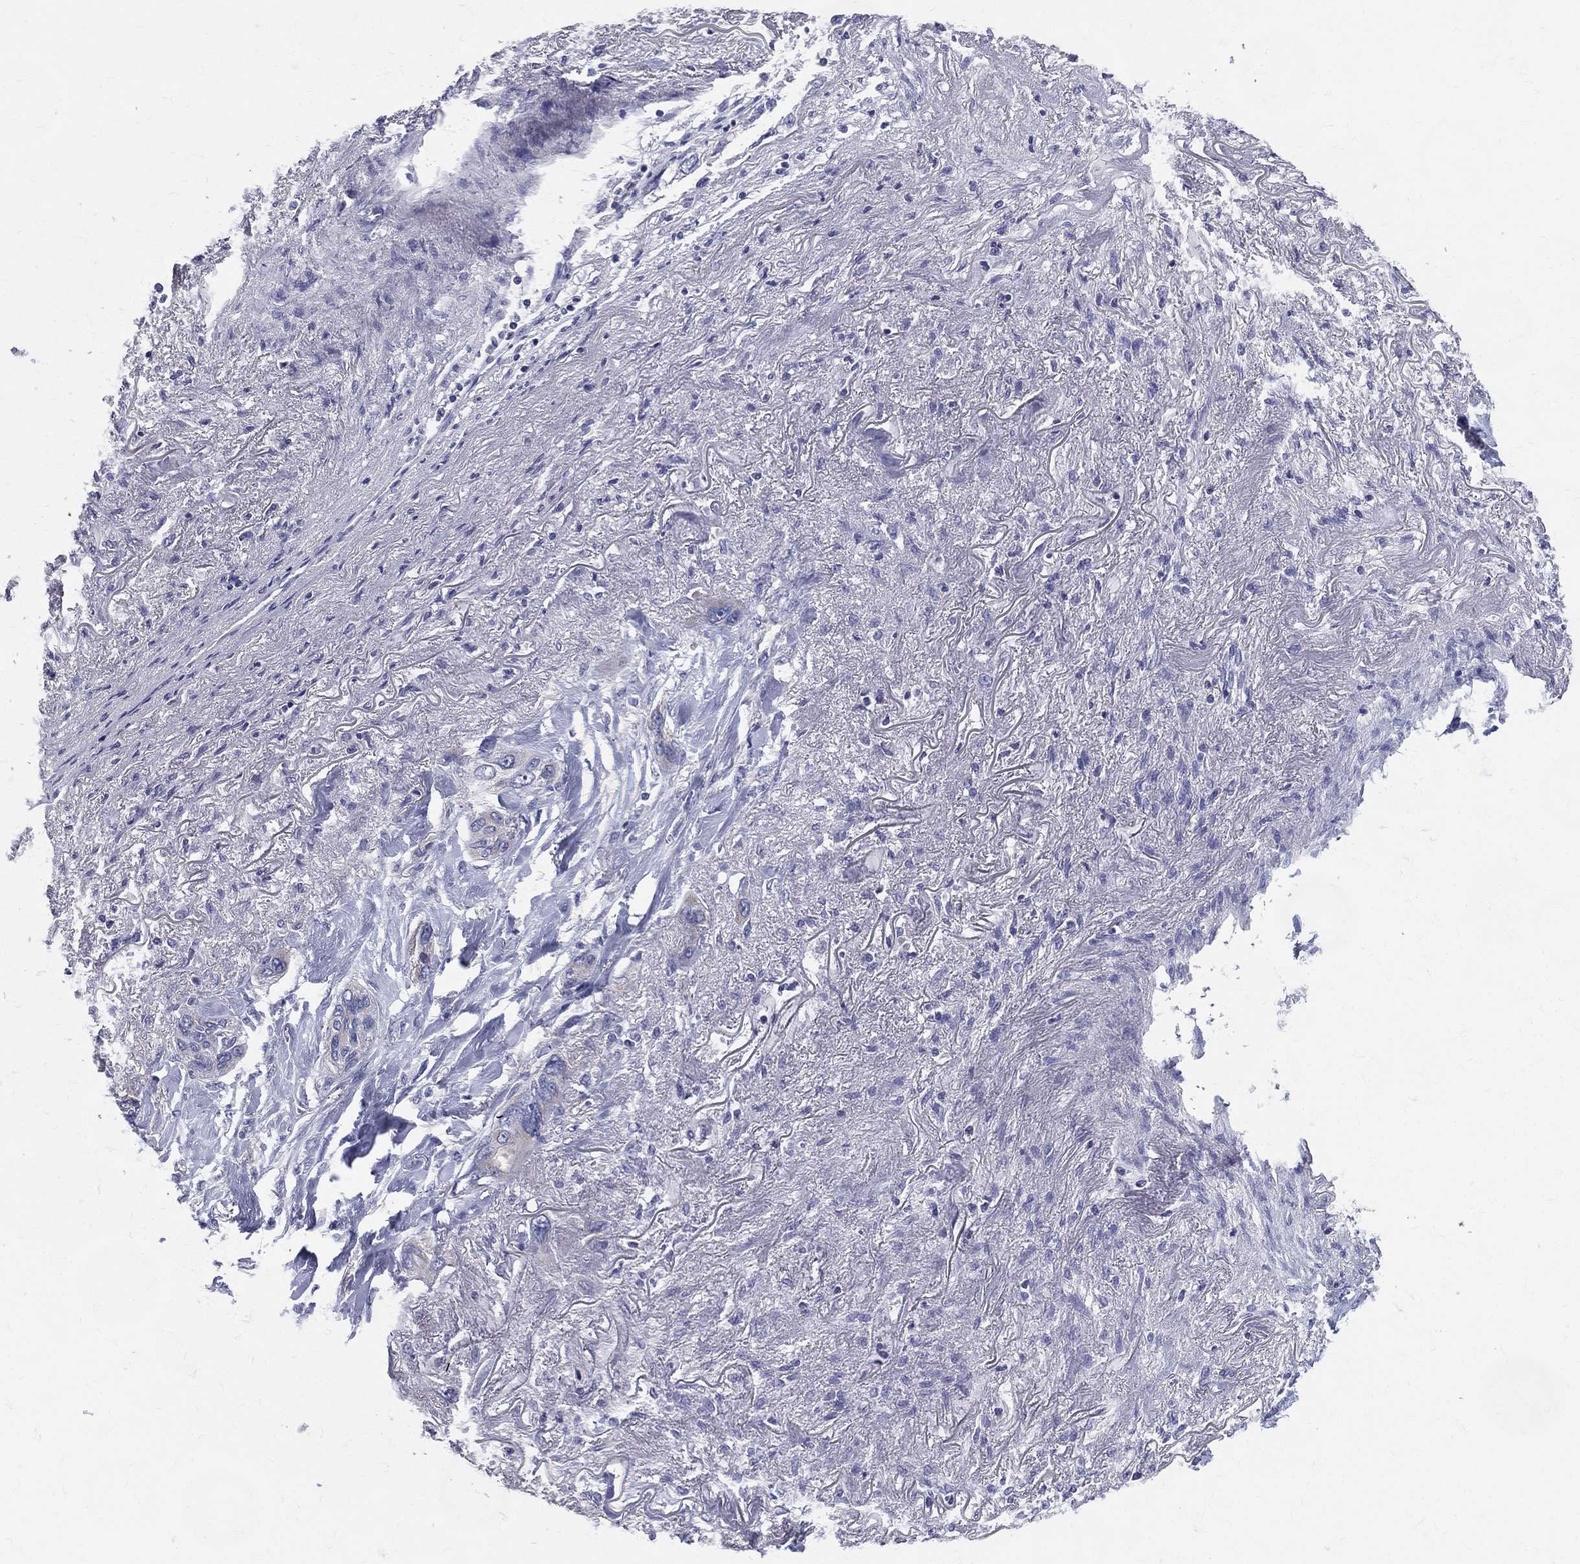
{"staining": {"intensity": "negative", "quantity": "none", "location": "none"}, "tissue": "lung cancer", "cell_type": "Tumor cells", "image_type": "cancer", "snomed": [{"axis": "morphology", "description": "Squamous cell carcinoma, NOS"}, {"axis": "topography", "description": "Lung"}], "caption": "This is a image of immunohistochemistry (IHC) staining of squamous cell carcinoma (lung), which shows no staining in tumor cells. The staining was performed using DAB to visualize the protein expression in brown, while the nuclei were stained in blue with hematoxylin (Magnification: 20x).", "gene": "PWWP3A", "patient": {"sex": "female", "age": 70}}